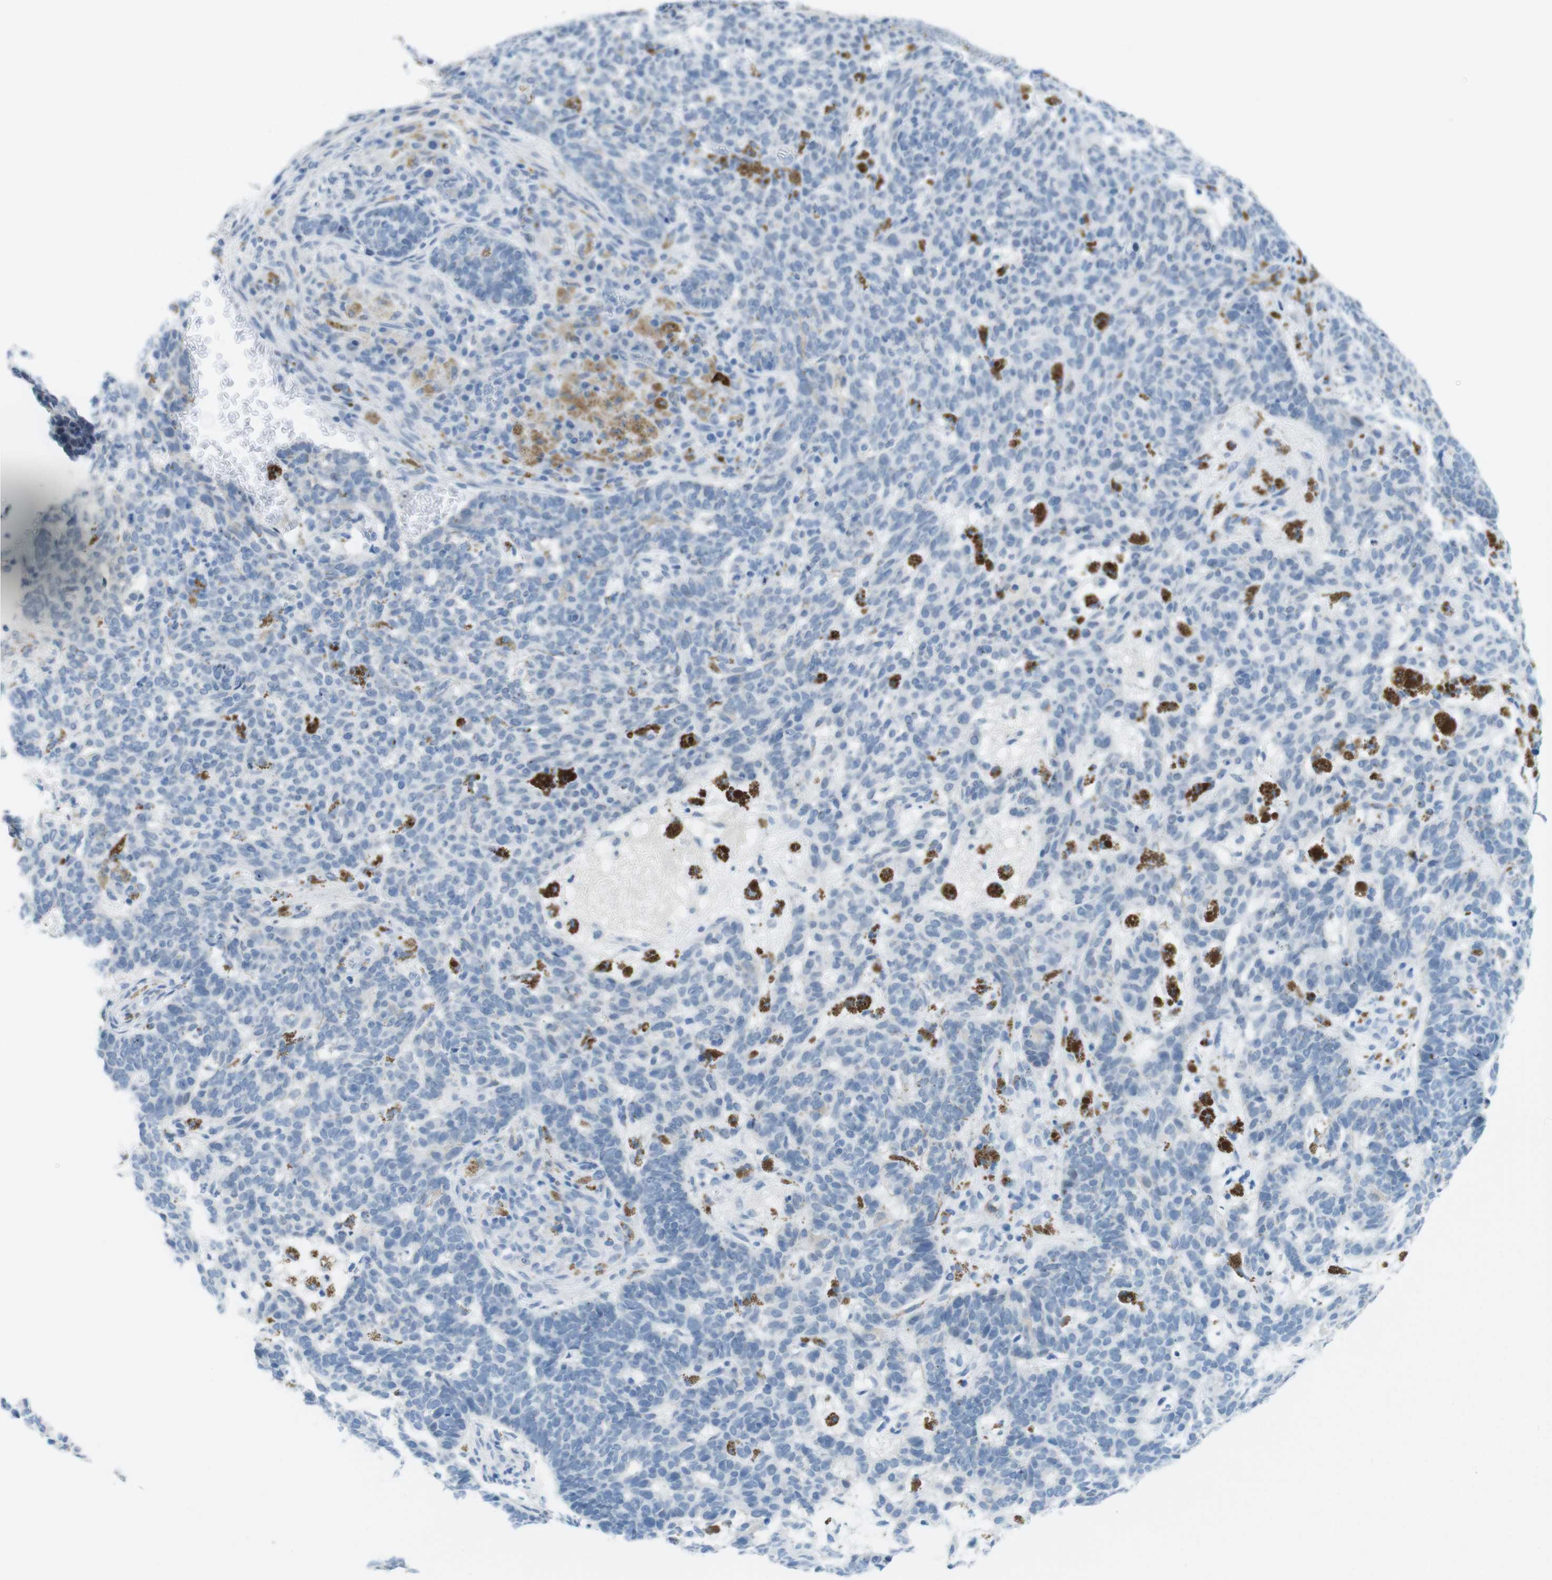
{"staining": {"intensity": "negative", "quantity": "none", "location": "none"}, "tissue": "skin cancer", "cell_type": "Tumor cells", "image_type": "cancer", "snomed": [{"axis": "morphology", "description": "Basal cell carcinoma"}, {"axis": "topography", "description": "Skin"}], "caption": "Tumor cells are negative for protein expression in human skin cancer (basal cell carcinoma).", "gene": "OPN1SW", "patient": {"sex": "male", "age": 85}}